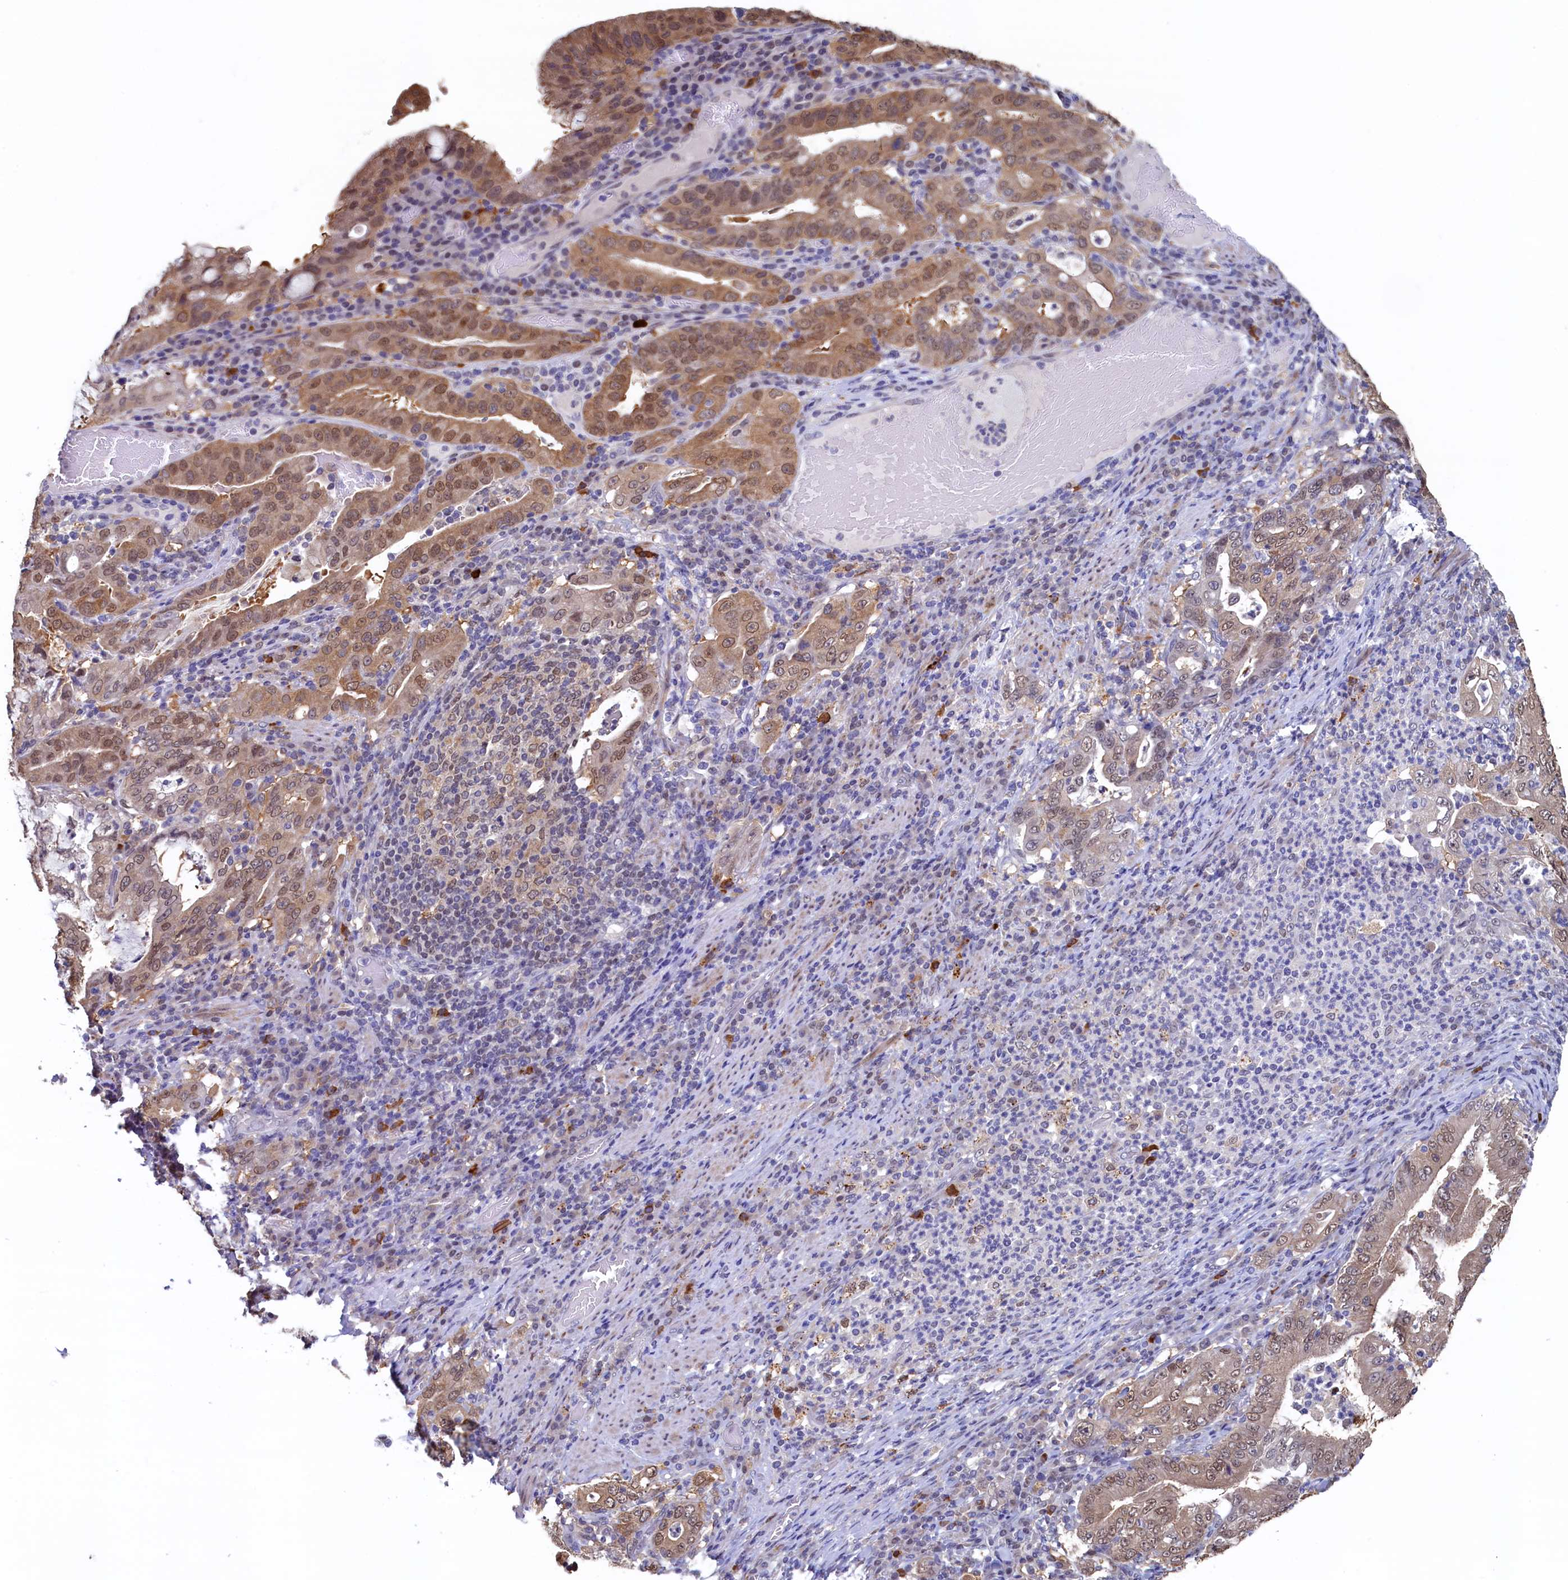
{"staining": {"intensity": "moderate", "quantity": ">75%", "location": "cytoplasmic/membranous,nuclear"}, "tissue": "stomach cancer", "cell_type": "Tumor cells", "image_type": "cancer", "snomed": [{"axis": "morphology", "description": "Normal tissue, NOS"}, {"axis": "morphology", "description": "Adenocarcinoma, NOS"}, {"axis": "topography", "description": "Esophagus"}, {"axis": "topography", "description": "Stomach, upper"}, {"axis": "topography", "description": "Peripheral nerve tissue"}], "caption": "Immunohistochemical staining of human adenocarcinoma (stomach) reveals medium levels of moderate cytoplasmic/membranous and nuclear protein expression in approximately >75% of tumor cells. (DAB (3,3'-diaminobenzidine) IHC, brown staining for protein, blue staining for nuclei).", "gene": "AHCY", "patient": {"sex": "male", "age": 62}}